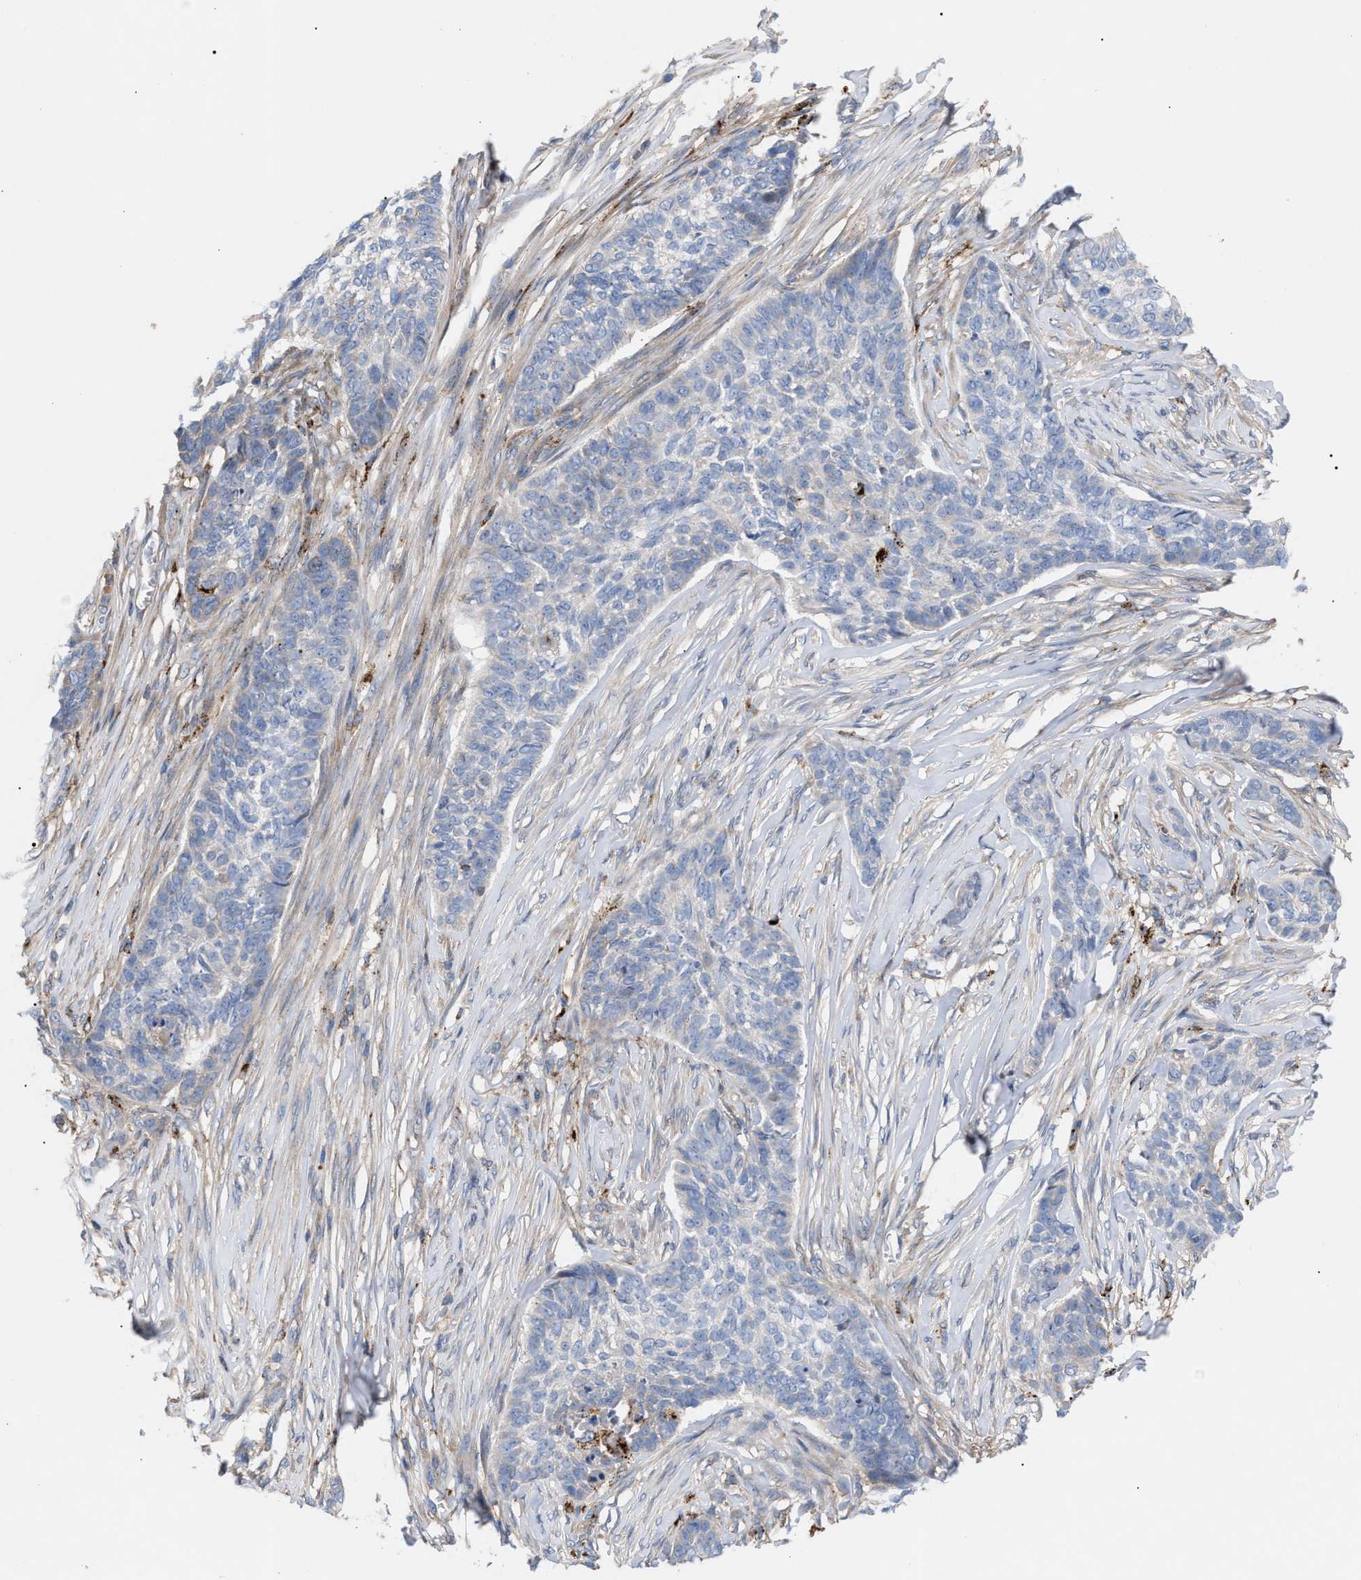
{"staining": {"intensity": "negative", "quantity": "none", "location": "none"}, "tissue": "skin cancer", "cell_type": "Tumor cells", "image_type": "cancer", "snomed": [{"axis": "morphology", "description": "Basal cell carcinoma"}, {"axis": "topography", "description": "Skin"}], "caption": "Immunohistochemistry of skin cancer demonstrates no staining in tumor cells. (DAB (3,3'-diaminobenzidine) IHC visualized using brightfield microscopy, high magnification).", "gene": "MBTD1", "patient": {"sex": "male", "age": 85}}